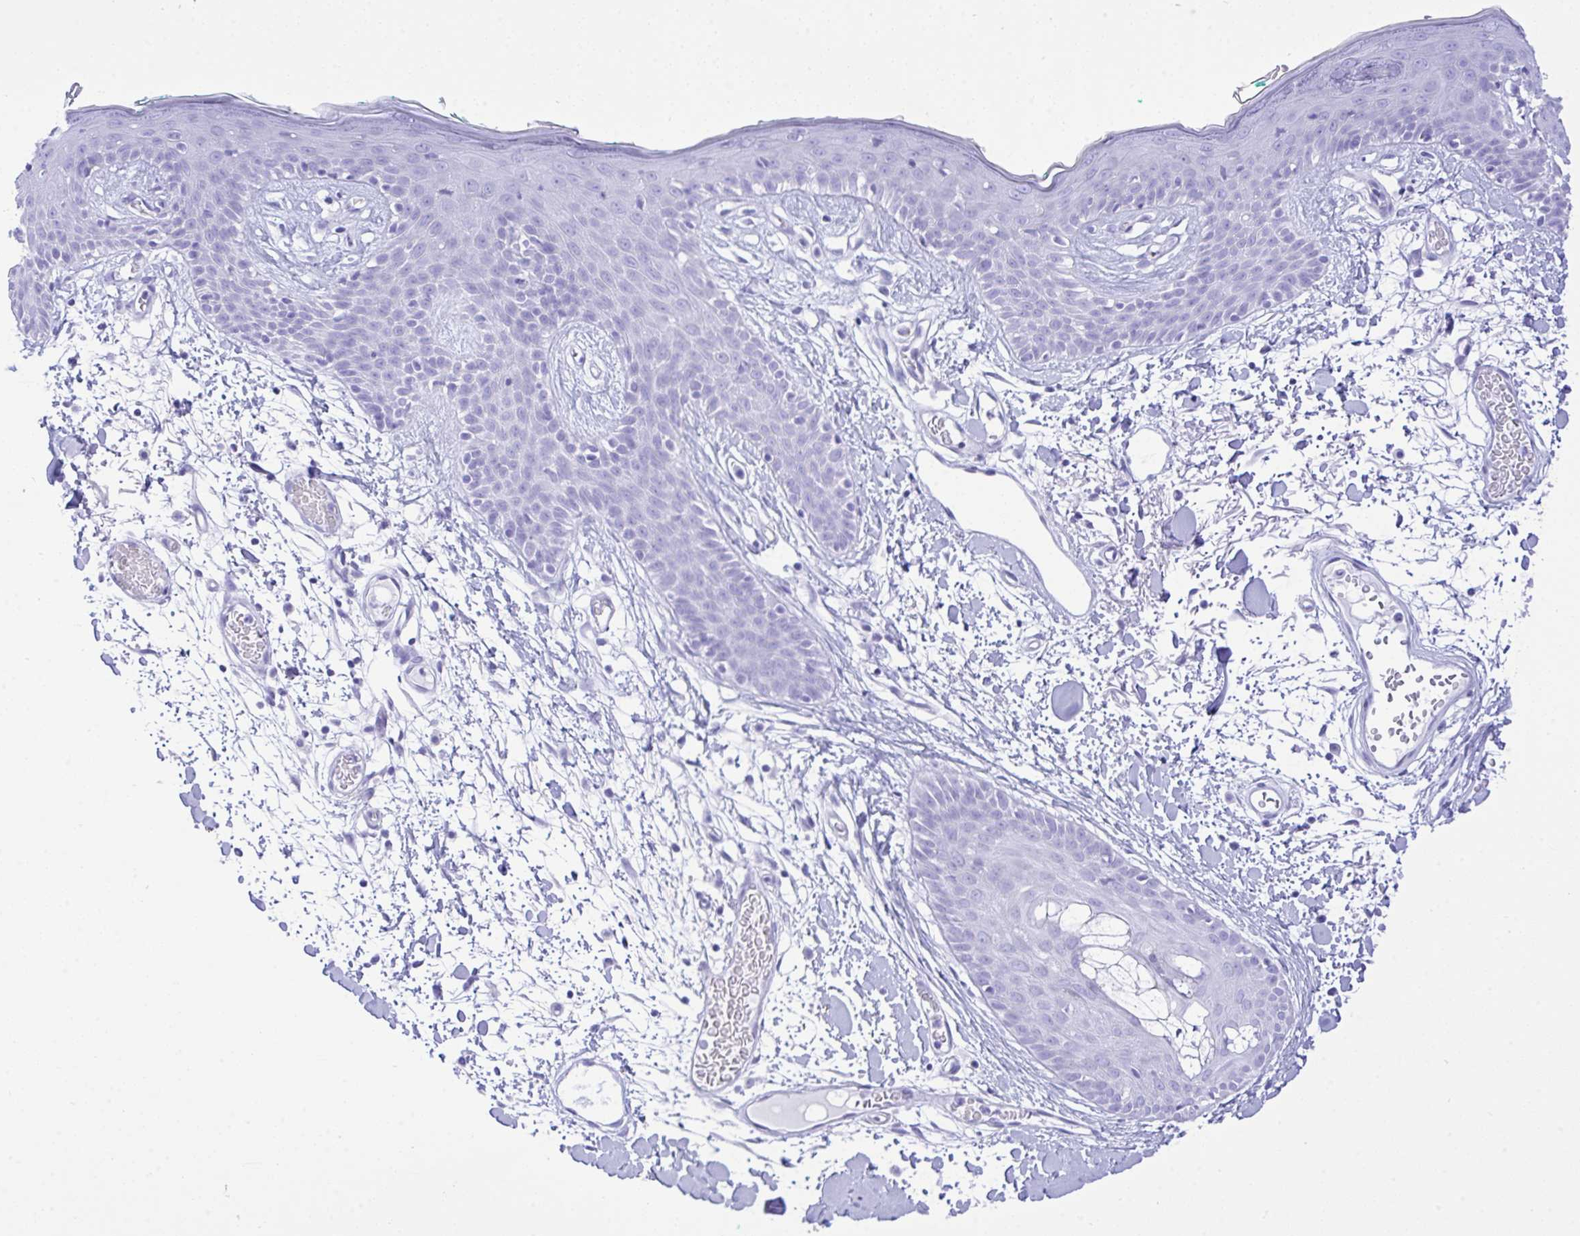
{"staining": {"intensity": "negative", "quantity": "none", "location": "none"}, "tissue": "skin", "cell_type": "Fibroblasts", "image_type": "normal", "snomed": [{"axis": "morphology", "description": "Normal tissue, NOS"}, {"axis": "topography", "description": "Skin"}], "caption": "IHC photomicrograph of normal human skin stained for a protein (brown), which displays no positivity in fibroblasts. Nuclei are stained in blue.", "gene": "SELENOV", "patient": {"sex": "male", "age": 79}}